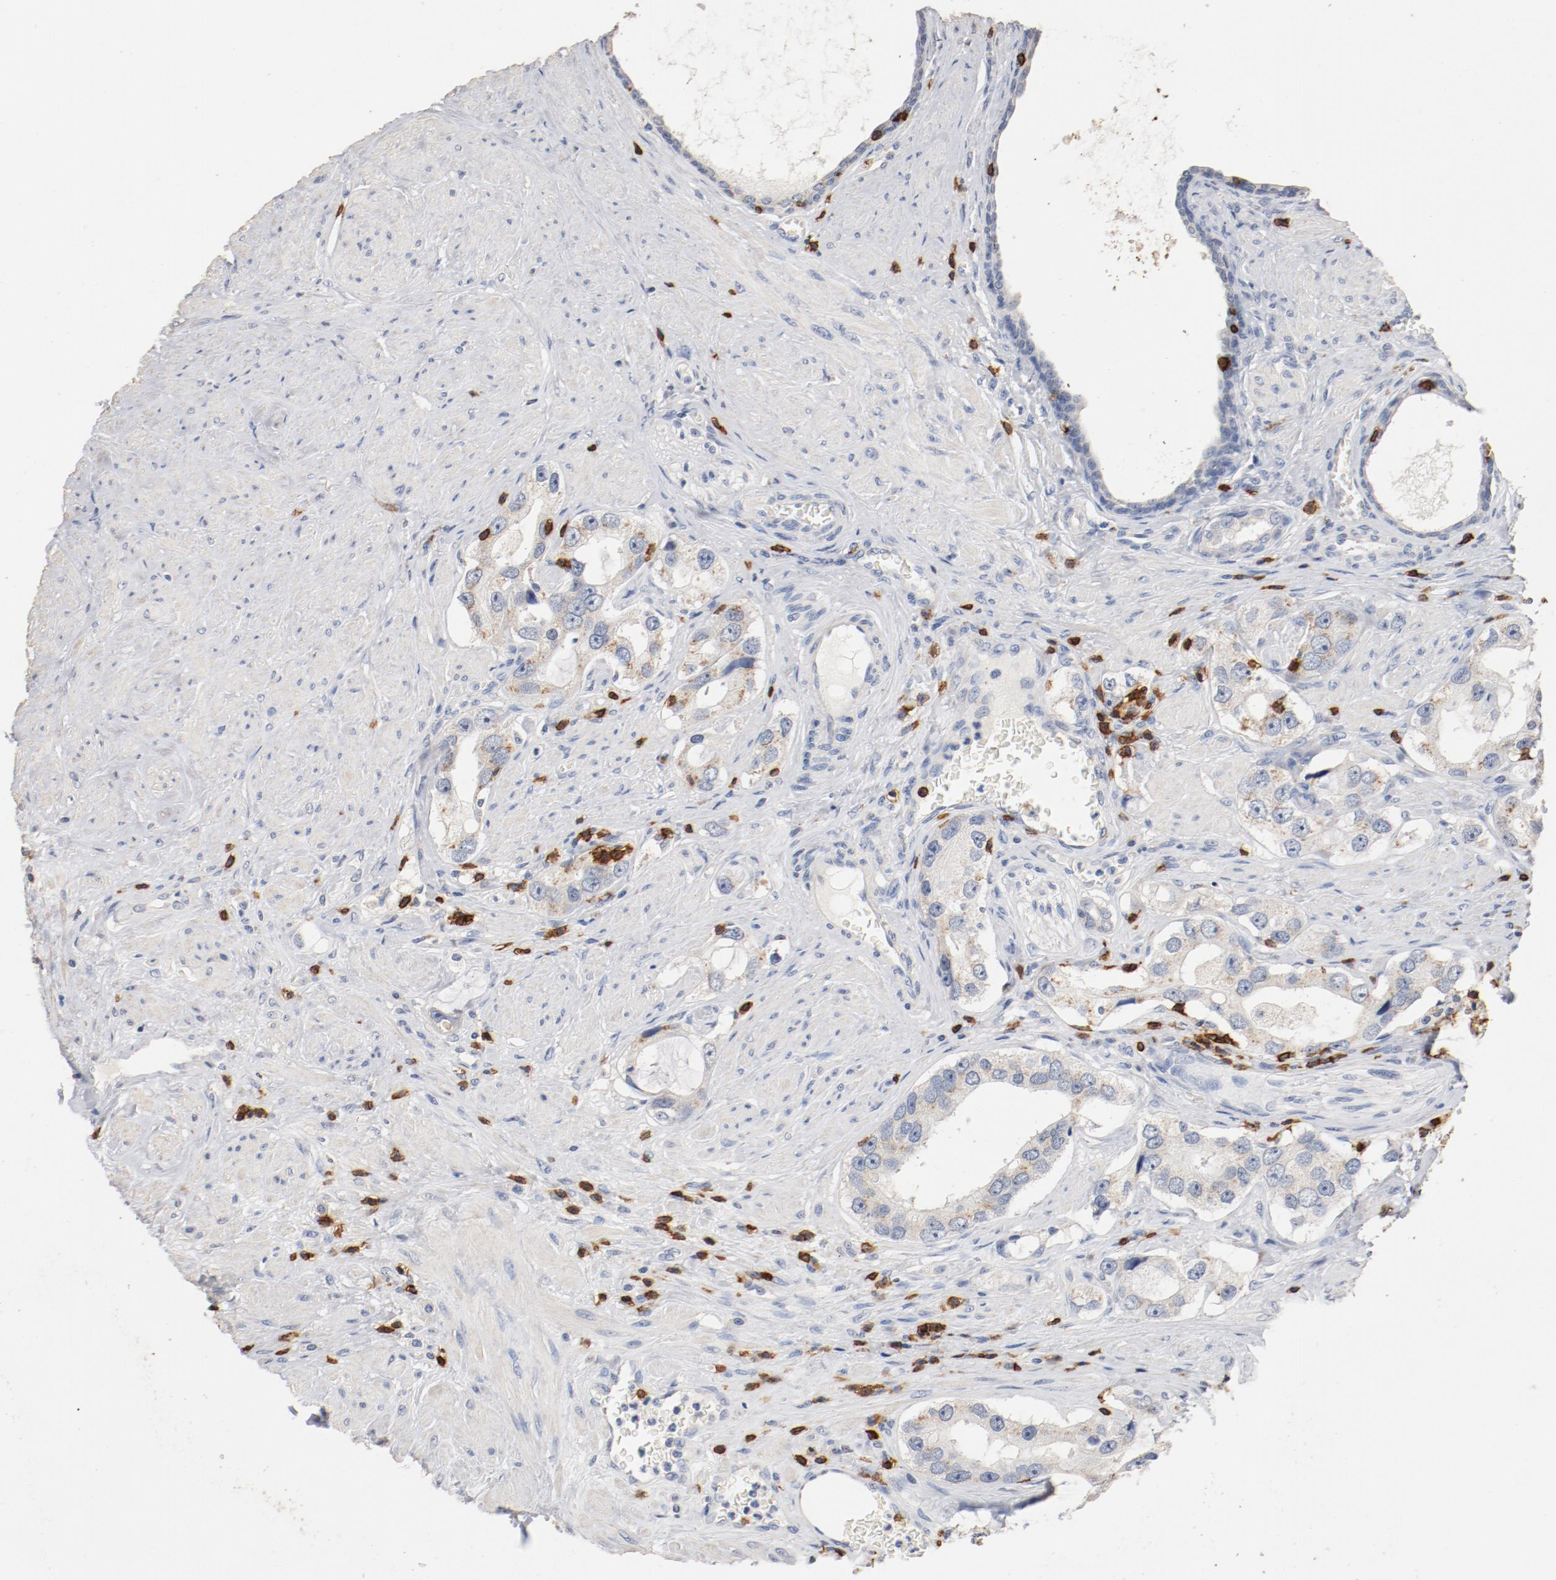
{"staining": {"intensity": "weak", "quantity": ">75%", "location": "cytoplasmic/membranous"}, "tissue": "prostate cancer", "cell_type": "Tumor cells", "image_type": "cancer", "snomed": [{"axis": "morphology", "description": "Adenocarcinoma, High grade"}, {"axis": "topography", "description": "Prostate"}], "caption": "This is an image of immunohistochemistry (IHC) staining of prostate adenocarcinoma (high-grade), which shows weak expression in the cytoplasmic/membranous of tumor cells.", "gene": "CD247", "patient": {"sex": "male", "age": 63}}